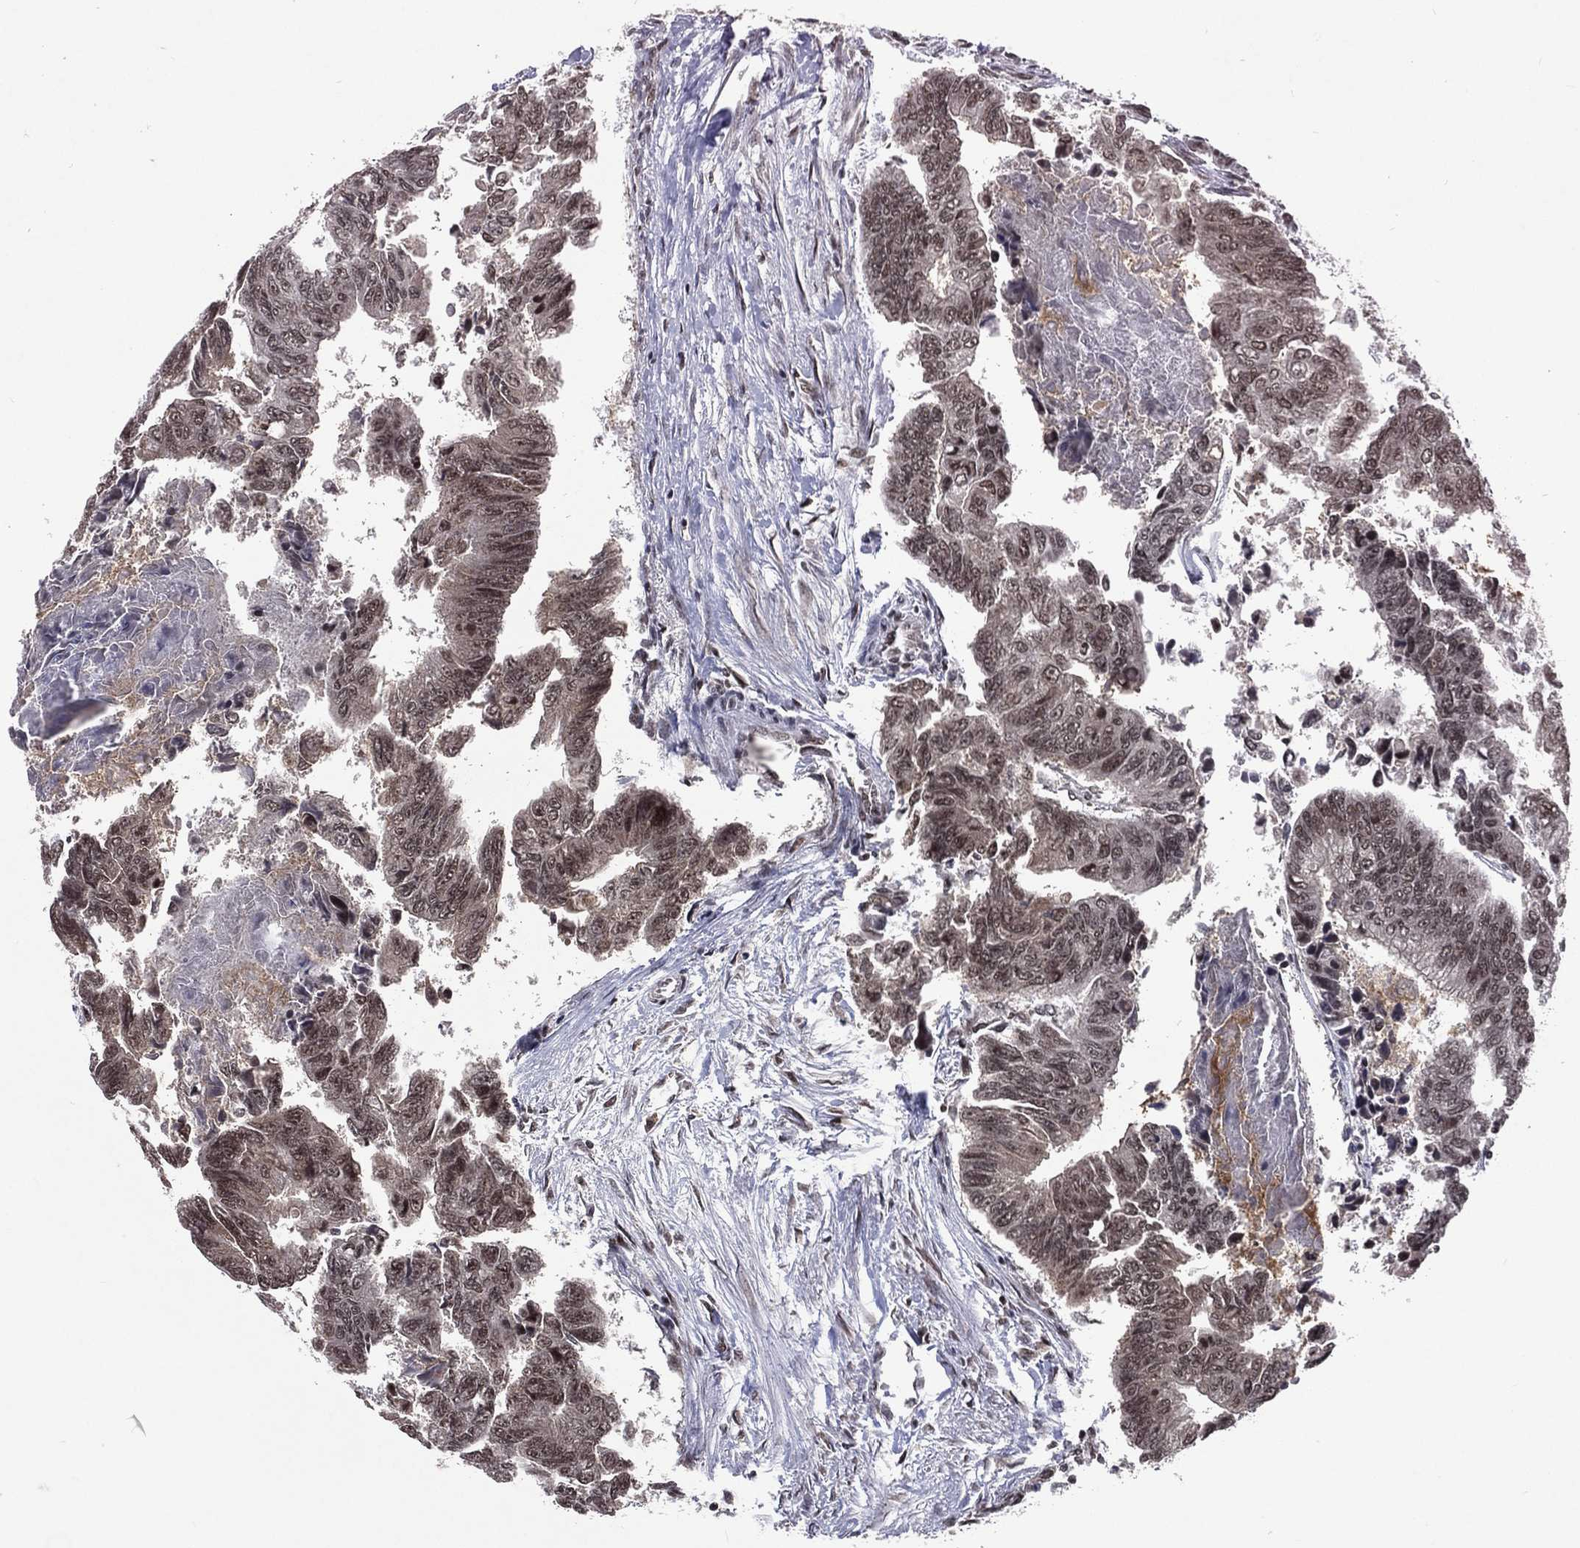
{"staining": {"intensity": "moderate", "quantity": "<25%", "location": "nuclear"}, "tissue": "colorectal cancer", "cell_type": "Tumor cells", "image_type": "cancer", "snomed": [{"axis": "morphology", "description": "Adenocarcinoma, NOS"}, {"axis": "topography", "description": "Colon"}], "caption": "Immunohistochemistry (IHC) (DAB) staining of colorectal cancer displays moderate nuclear protein expression in about <25% of tumor cells.", "gene": "DMAP1", "patient": {"sex": "female", "age": 65}}